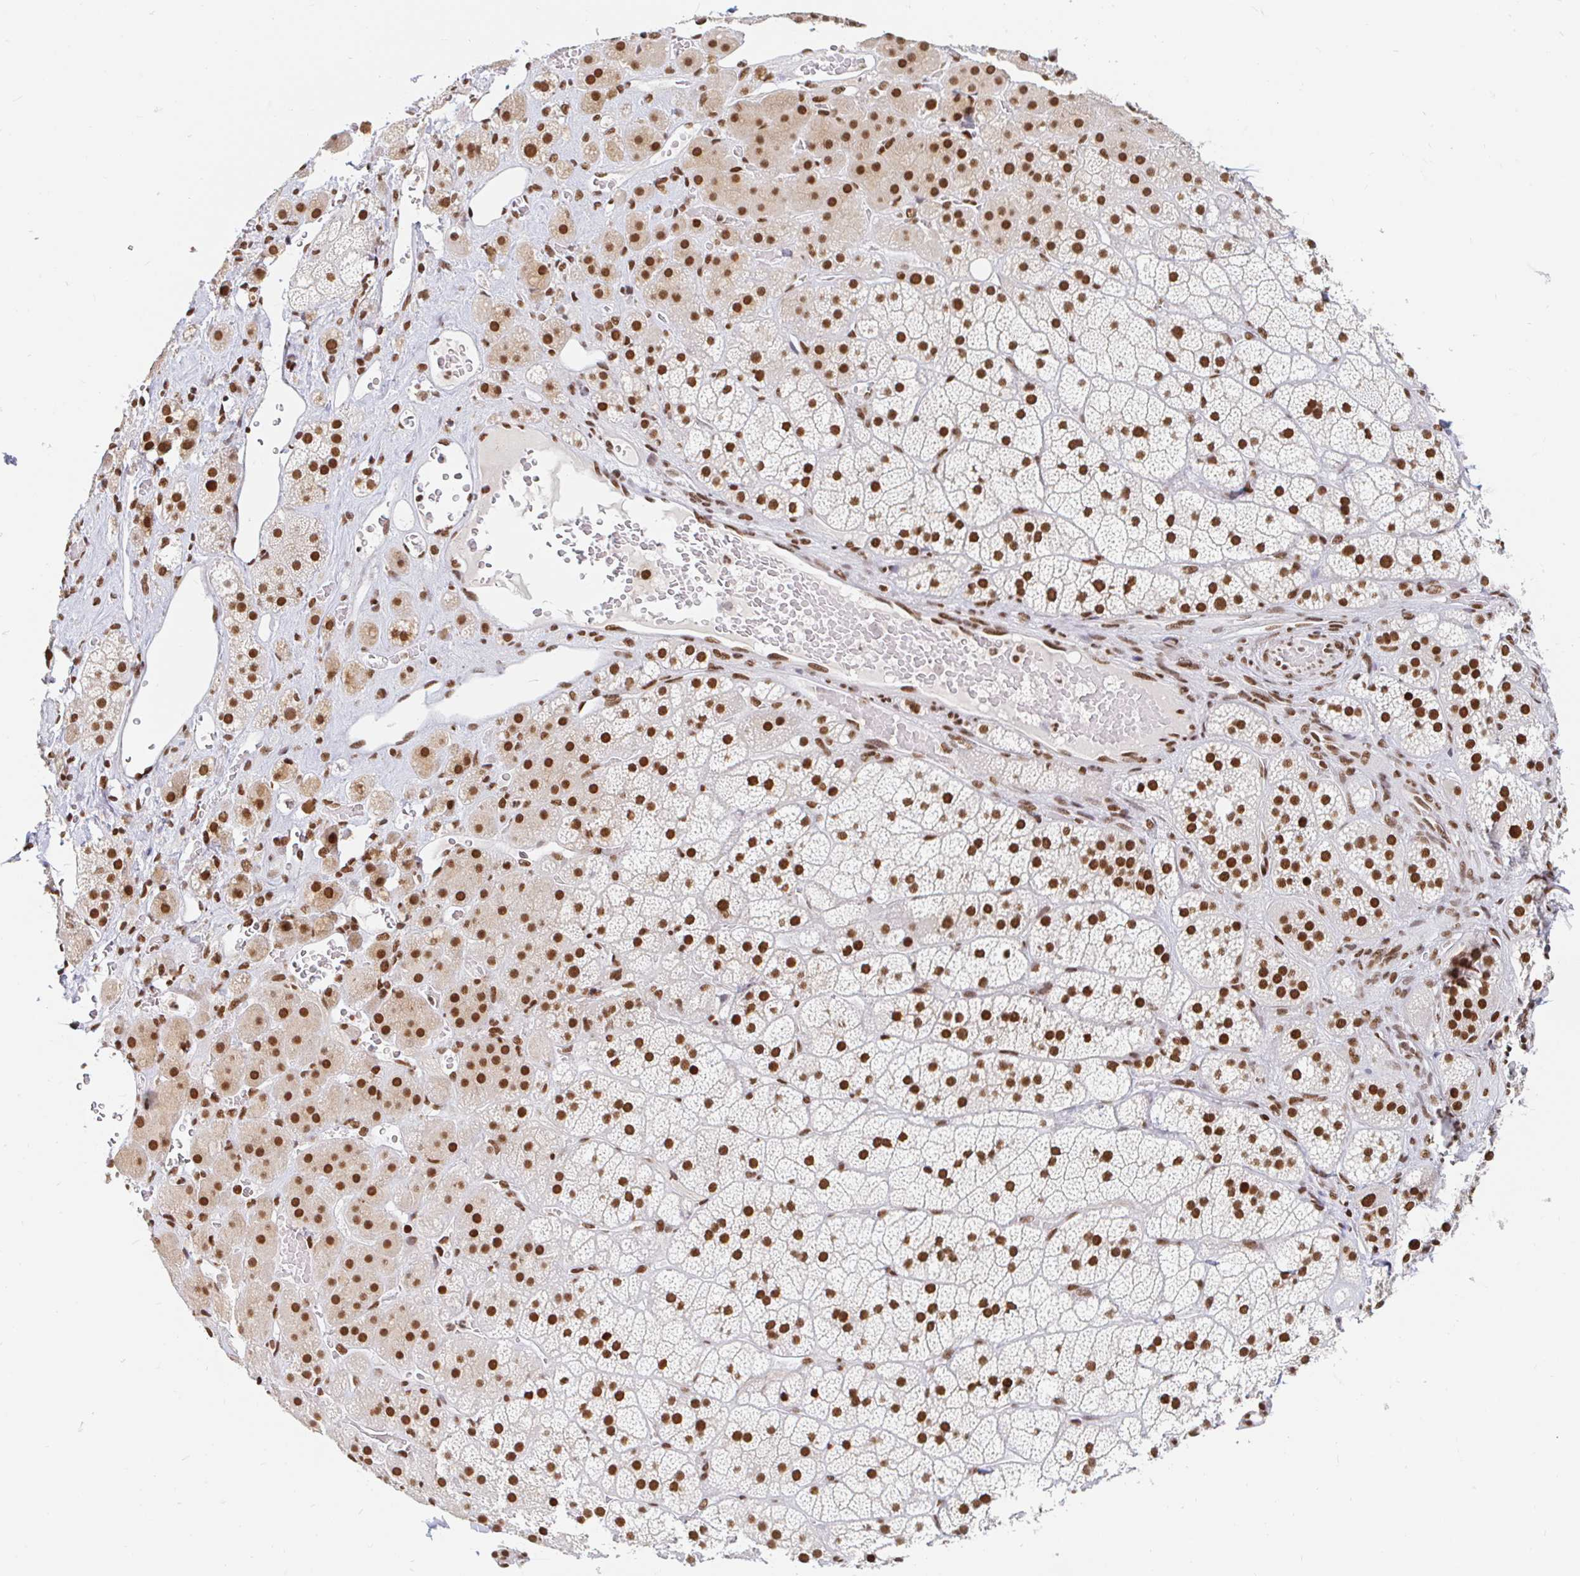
{"staining": {"intensity": "strong", "quantity": ">75%", "location": "nuclear"}, "tissue": "adrenal gland", "cell_type": "Glandular cells", "image_type": "normal", "snomed": [{"axis": "morphology", "description": "Normal tissue, NOS"}, {"axis": "topography", "description": "Adrenal gland"}], "caption": "Adrenal gland stained with immunohistochemistry (IHC) displays strong nuclear staining in approximately >75% of glandular cells.", "gene": "RBMXL1", "patient": {"sex": "male", "age": 57}}